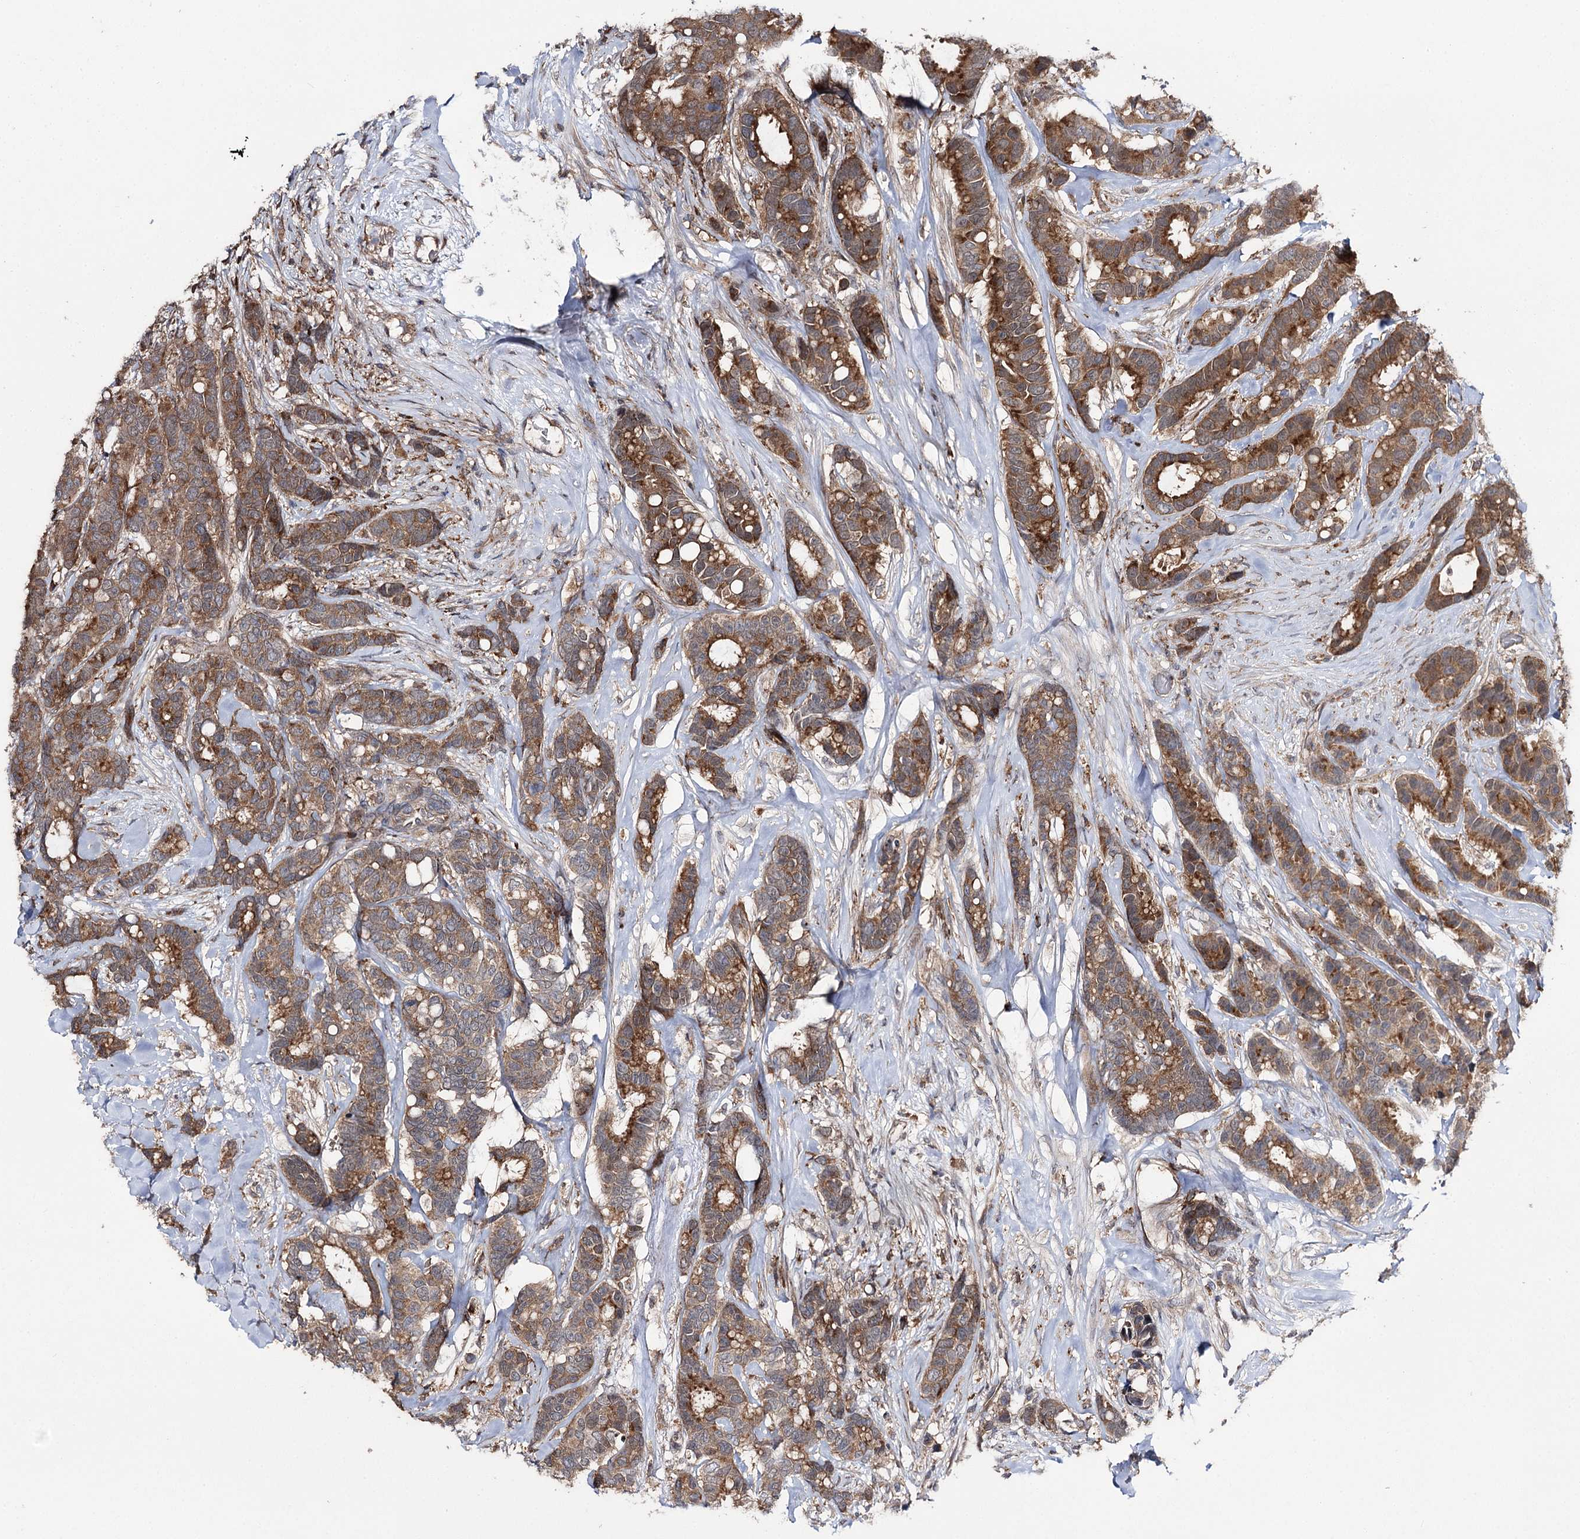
{"staining": {"intensity": "moderate", "quantity": ">75%", "location": "cytoplasmic/membranous"}, "tissue": "breast cancer", "cell_type": "Tumor cells", "image_type": "cancer", "snomed": [{"axis": "morphology", "description": "Duct carcinoma"}, {"axis": "topography", "description": "Breast"}], "caption": "Infiltrating ductal carcinoma (breast) was stained to show a protein in brown. There is medium levels of moderate cytoplasmic/membranous expression in about >75% of tumor cells.", "gene": "STX6", "patient": {"sex": "female", "age": 87}}